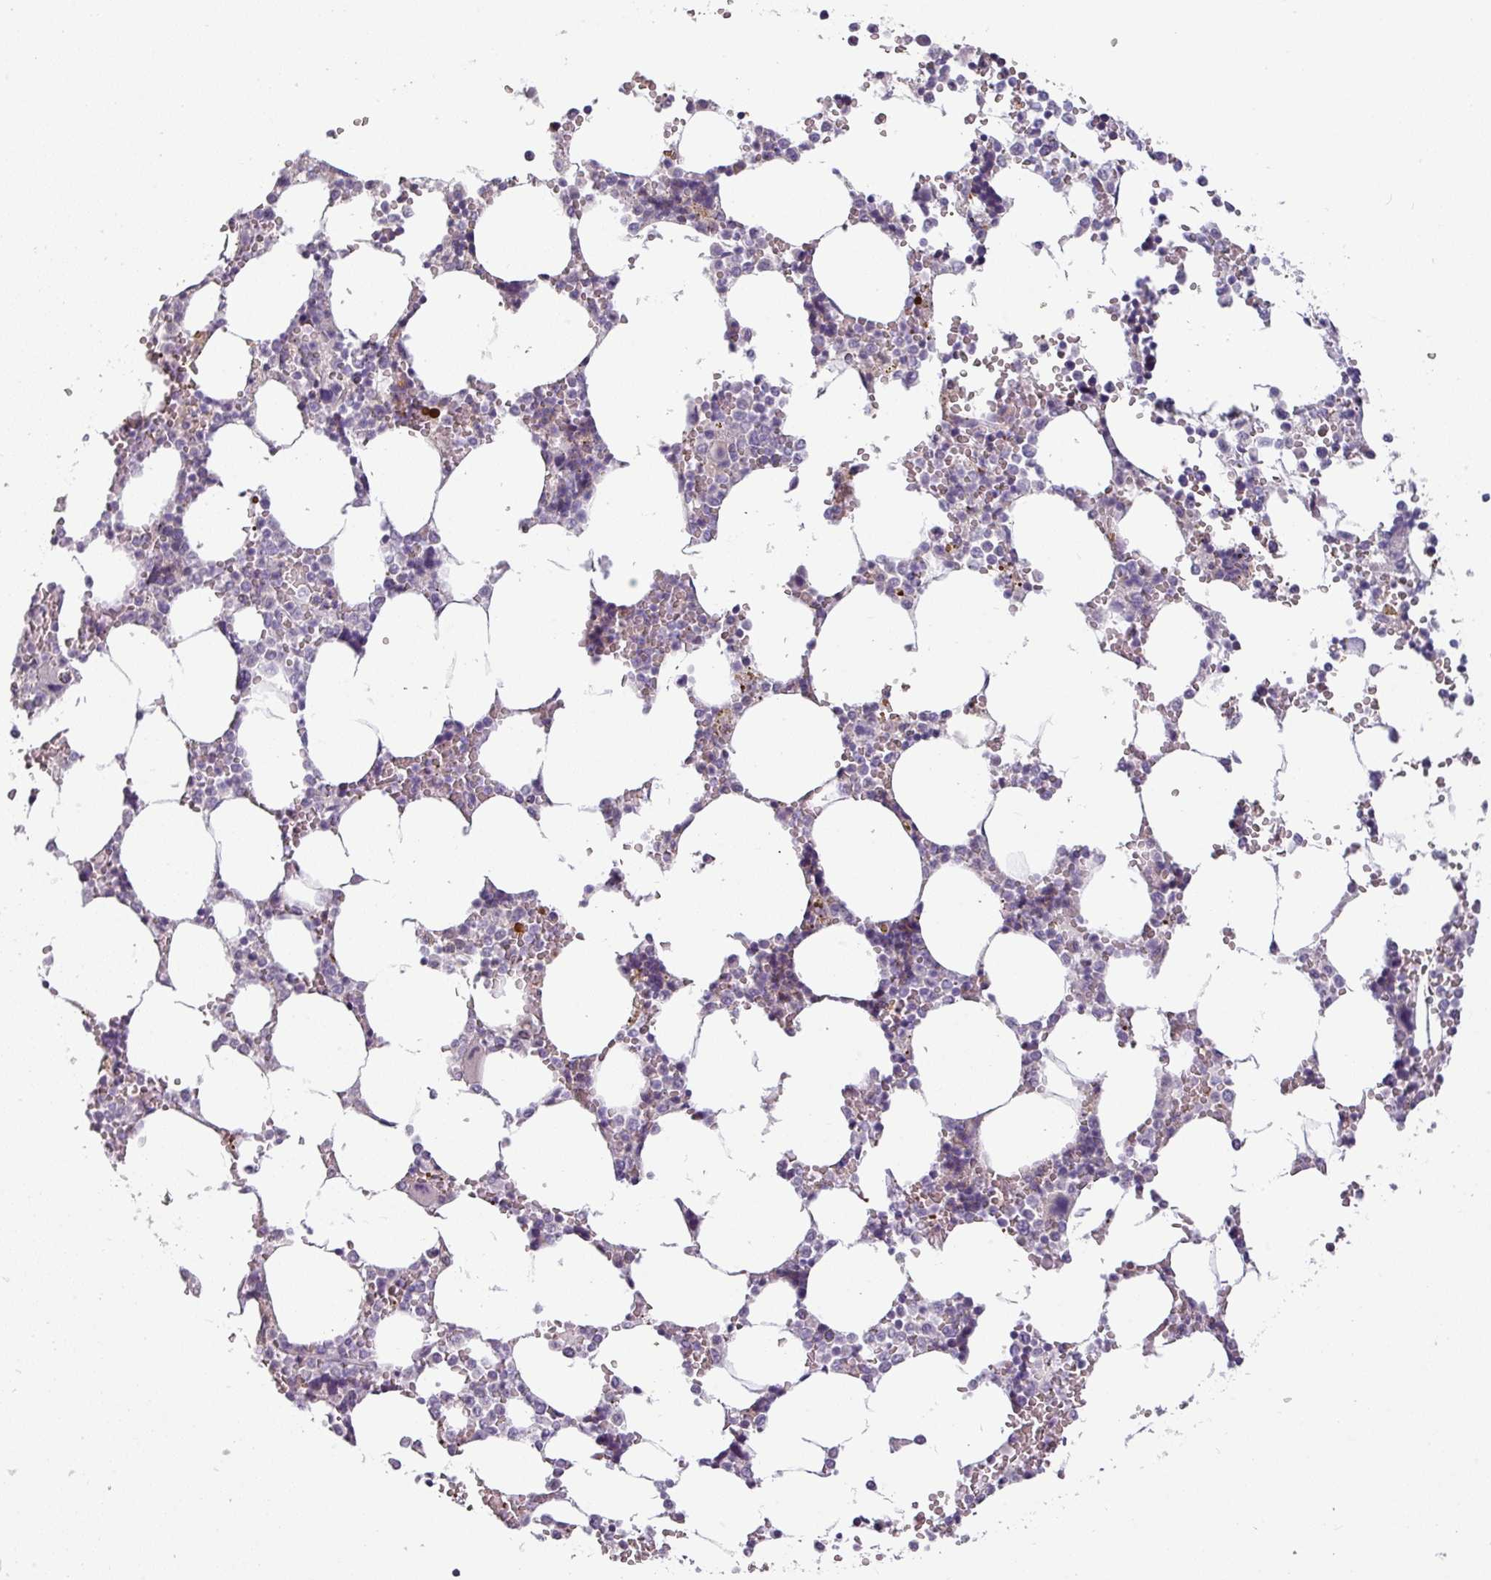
{"staining": {"intensity": "negative", "quantity": "none", "location": "none"}, "tissue": "bone marrow", "cell_type": "Hematopoietic cells", "image_type": "normal", "snomed": [{"axis": "morphology", "description": "Normal tissue, NOS"}, {"axis": "topography", "description": "Bone marrow"}], "caption": "DAB immunohistochemical staining of normal human bone marrow demonstrates no significant staining in hematopoietic cells.", "gene": "SLC26A9", "patient": {"sex": "male", "age": 64}}